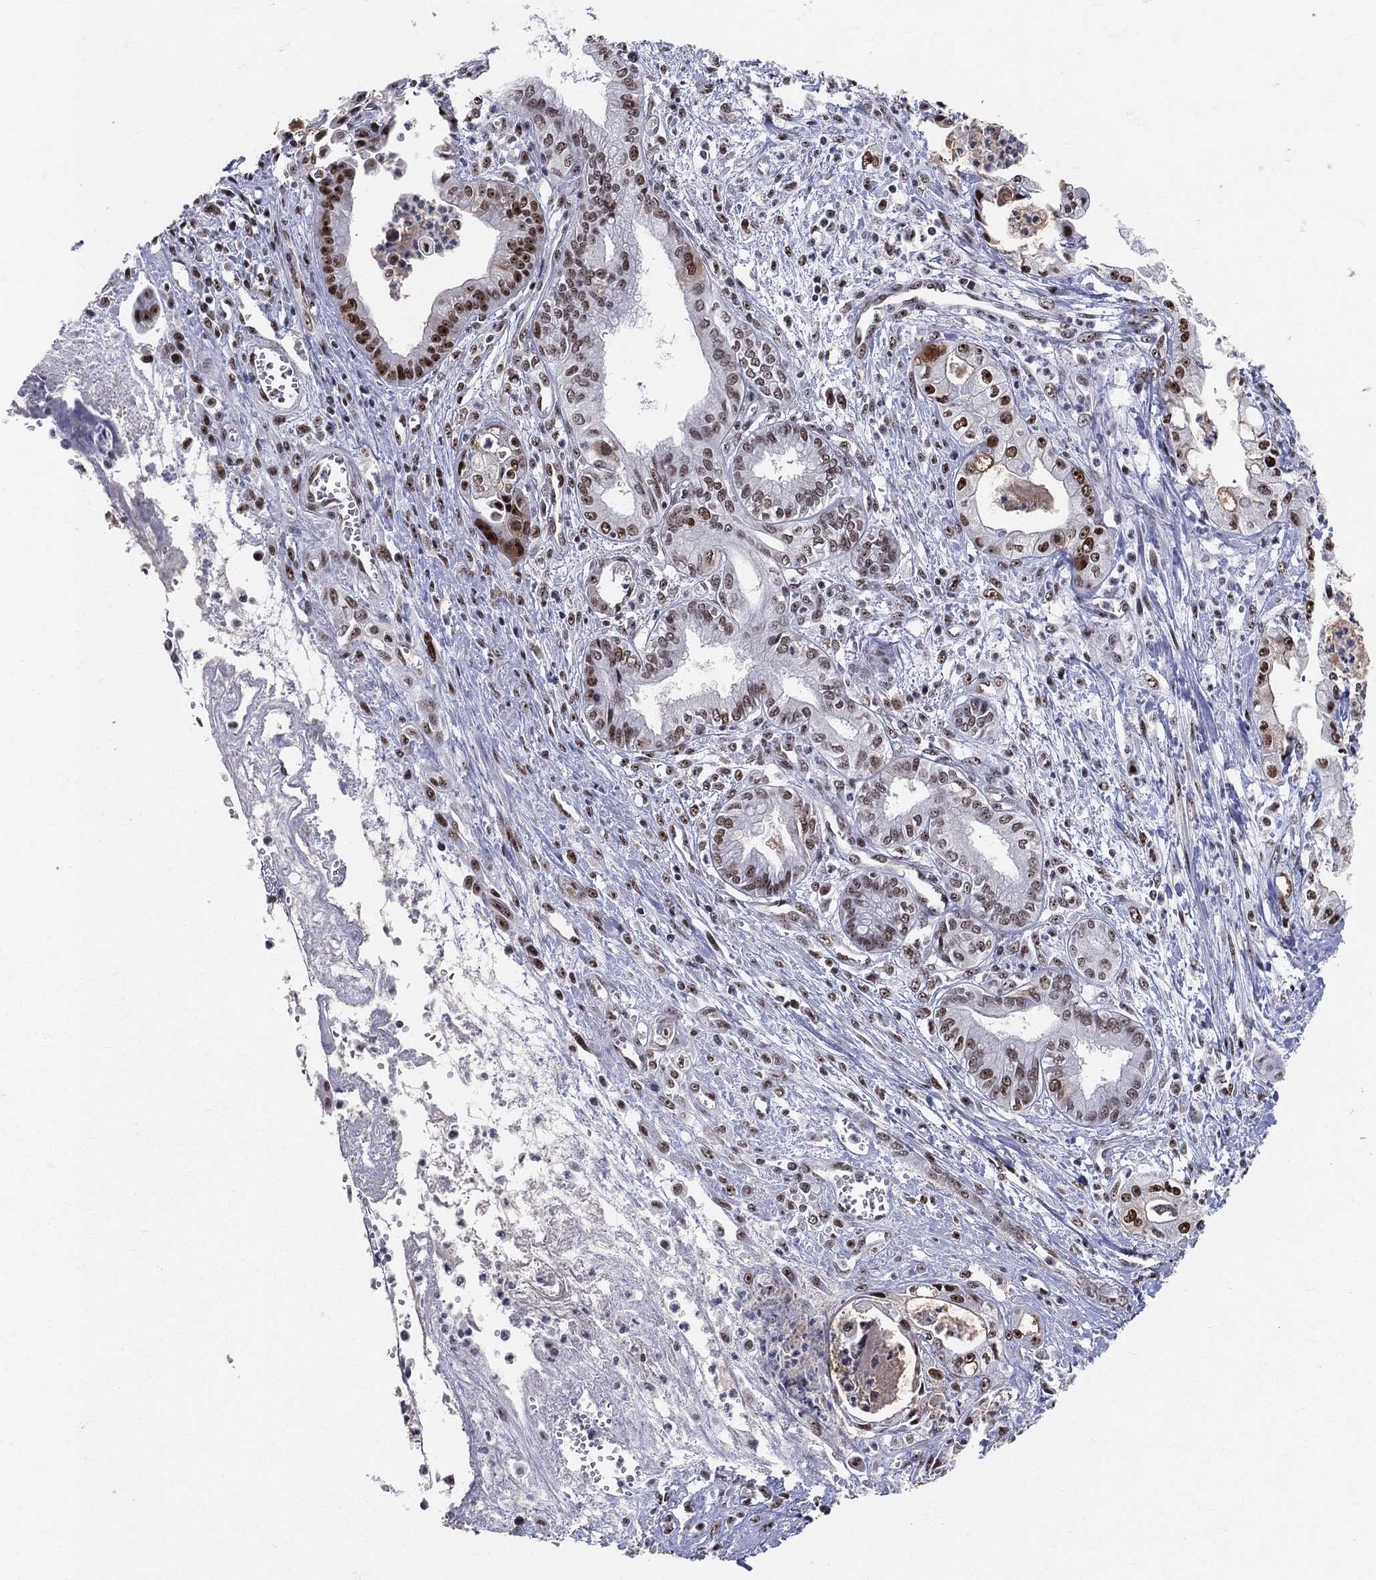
{"staining": {"intensity": "strong", "quantity": "<25%", "location": "nuclear"}, "tissue": "pancreatic cancer", "cell_type": "Tumor cells", "image_type": "cancer", "snomed": [{"axis": "morphology", "description": "Adenocarcinoma, NOS"}, {"axis": "topography", "description": "Pancreas"}], "caption": "Pancreatic adenocarcinoma was stained to show a protein in brown. There is medium levels of strong nuclear positivity in about <25% of tumor cells. Using DAB (3,3'-diaminobenzidine) (brown) and hematoxylin (blue) stains, captured at high magnification using brightfield microscopy.", "gene": "CDK7", "patient": {"sex": "female", "age": 65}}